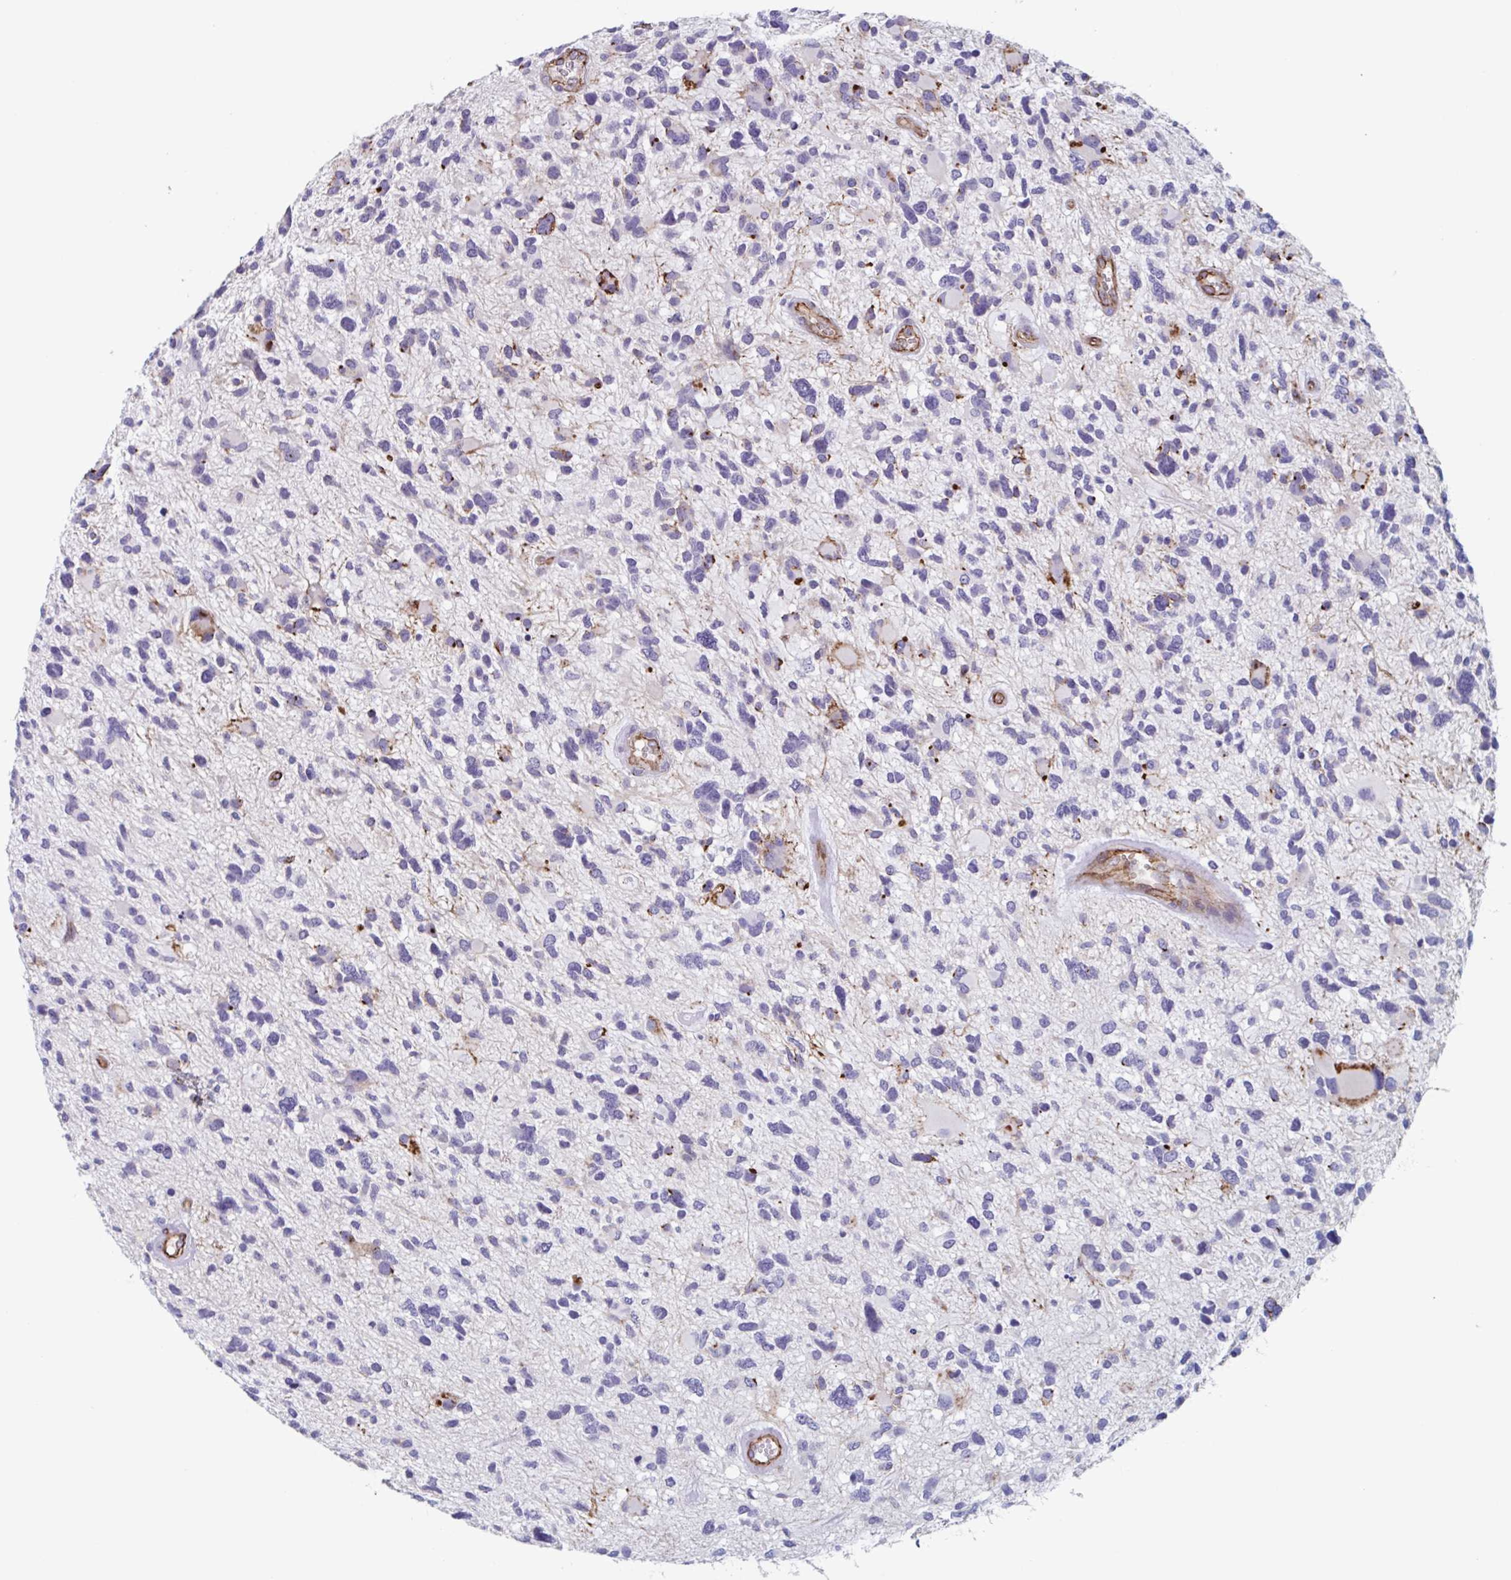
{"staining": {"intensity": "negative", "quantity": "none", "location": "none"}, "tissue": "glioma", "cell_type": "Tumor cells", "image_type": "cancer", "snomed": [{"axis": "morphology", "description": "Glioma, malignant, High grade"}, {"axis": "topography", "description": "Brain"}], "caption": "Tumor cells show no significant protein positivity in glioma. (Brightfield microscopy of DAB immunohistochemistry (IHC) at high magnification).", "gene": "CITED4", "patient": {"sex": "female", "age": 11}}